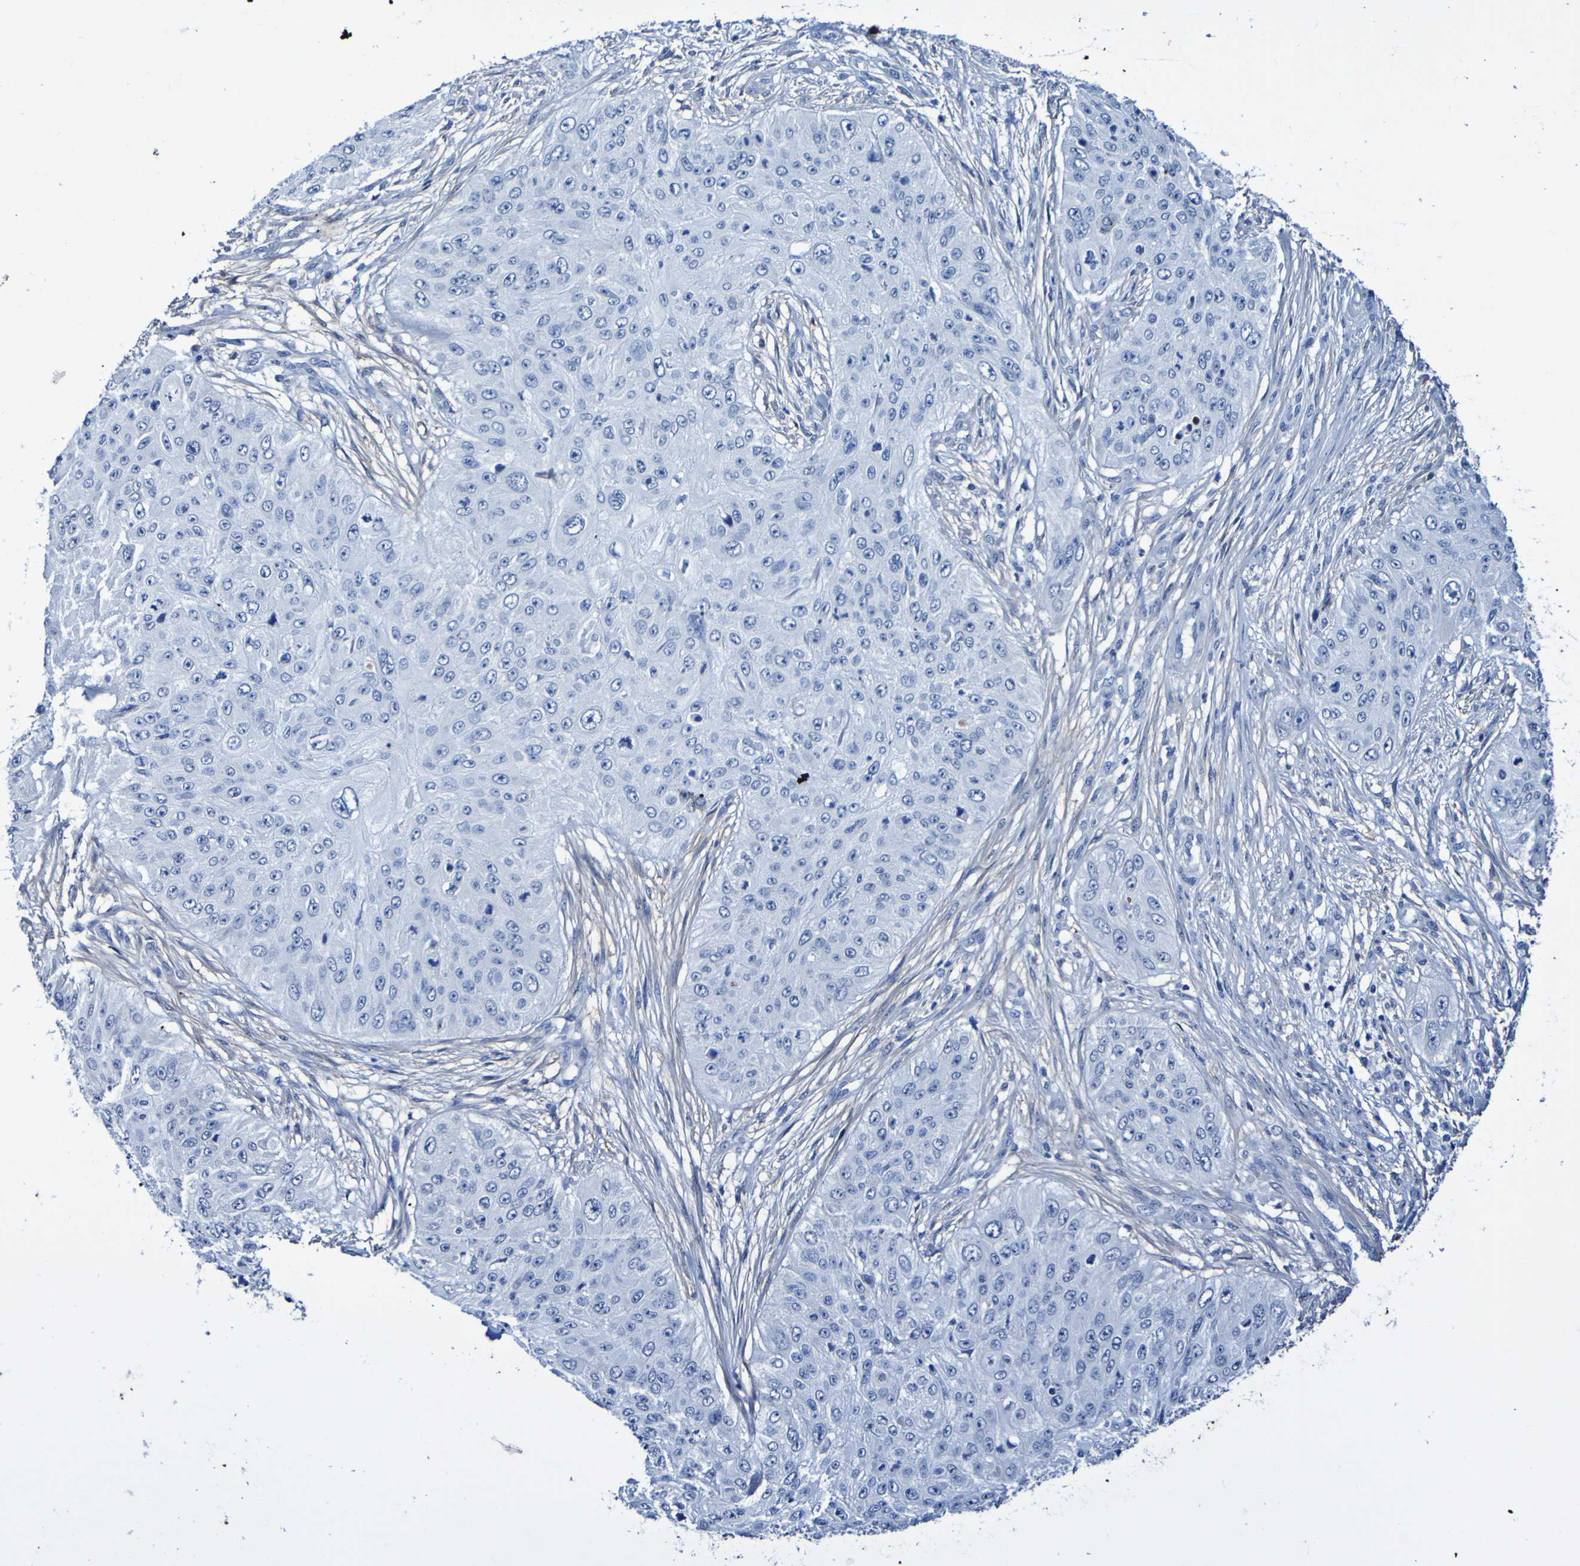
{"staining": {"intensity": "negative", "quantity": "none", "location": "none"}, "tissue": "skin cancer", "cell_type": "Tumor cells", "image_type": "cancer", "snomed": [{"axis": "morphology", "description": "Squamous cell carcinoma, NOS"}, {"axis": "topography", "description": "Skin"}], "caption": "This is an immunohistochemistry histopathology image of skin cancer (squamous cell carcinoma). There is no staining in tumor cells.", "gene": "SGCB", "patient": {"sex": "female", "age": 80}}